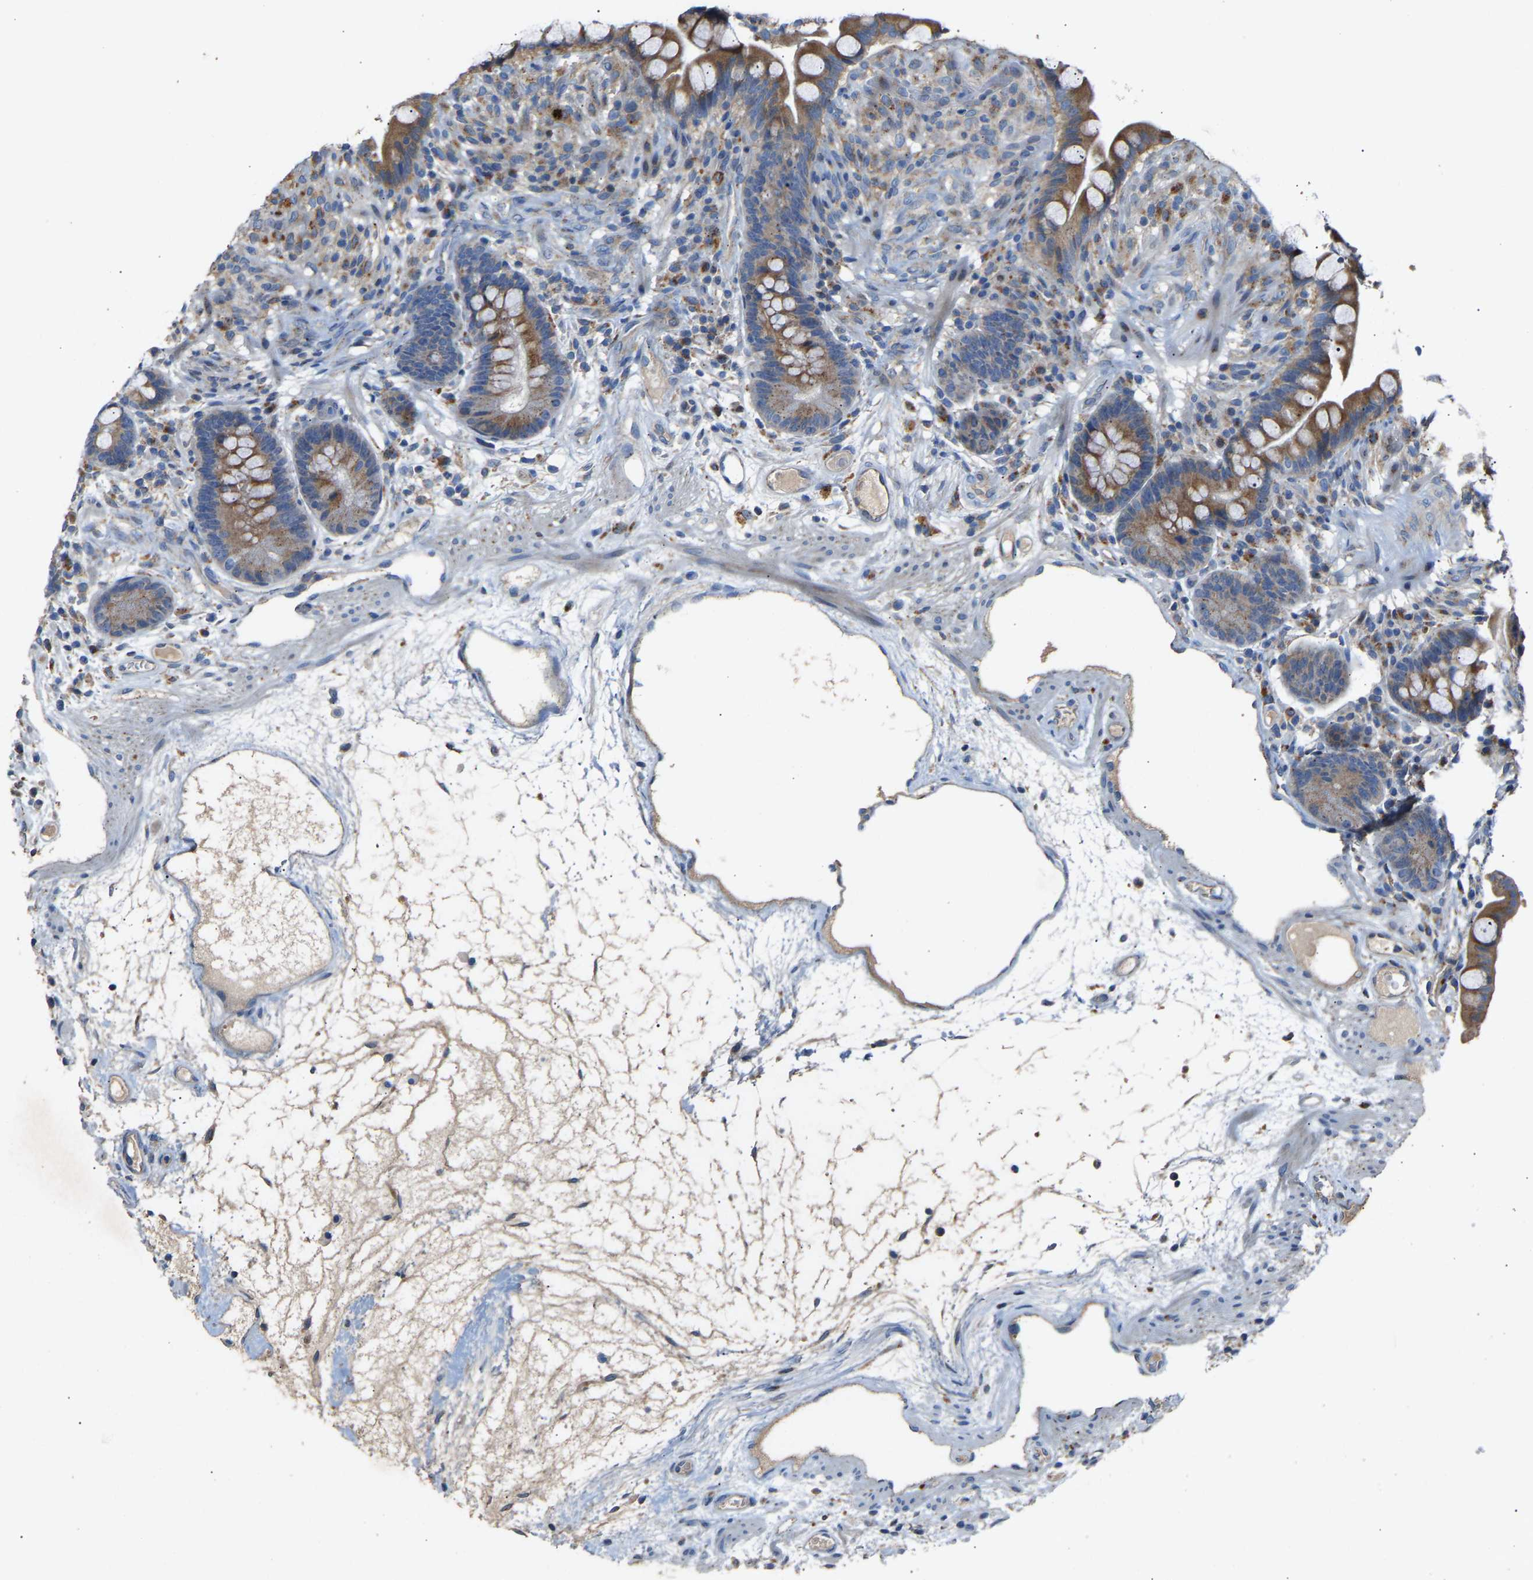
{"staining": {"intensity": "negative", "quantity": "none", "location": "none"}, "tissue": "colon", "cell_type": "Endothelial cells", "image_type": "normal", "snomed": [{"axis": "morphology", "description": "Normal tissue, NOS"}, {"axis": "topography", "description": "Colon"}], "caption": "An image of human colon is negative for staining in endothelial cells. (DAB IHC visualized using brightfield microscopy, high magnification).", "gene": "RGP1", "patient": {"sex": "male", "age": 73}}